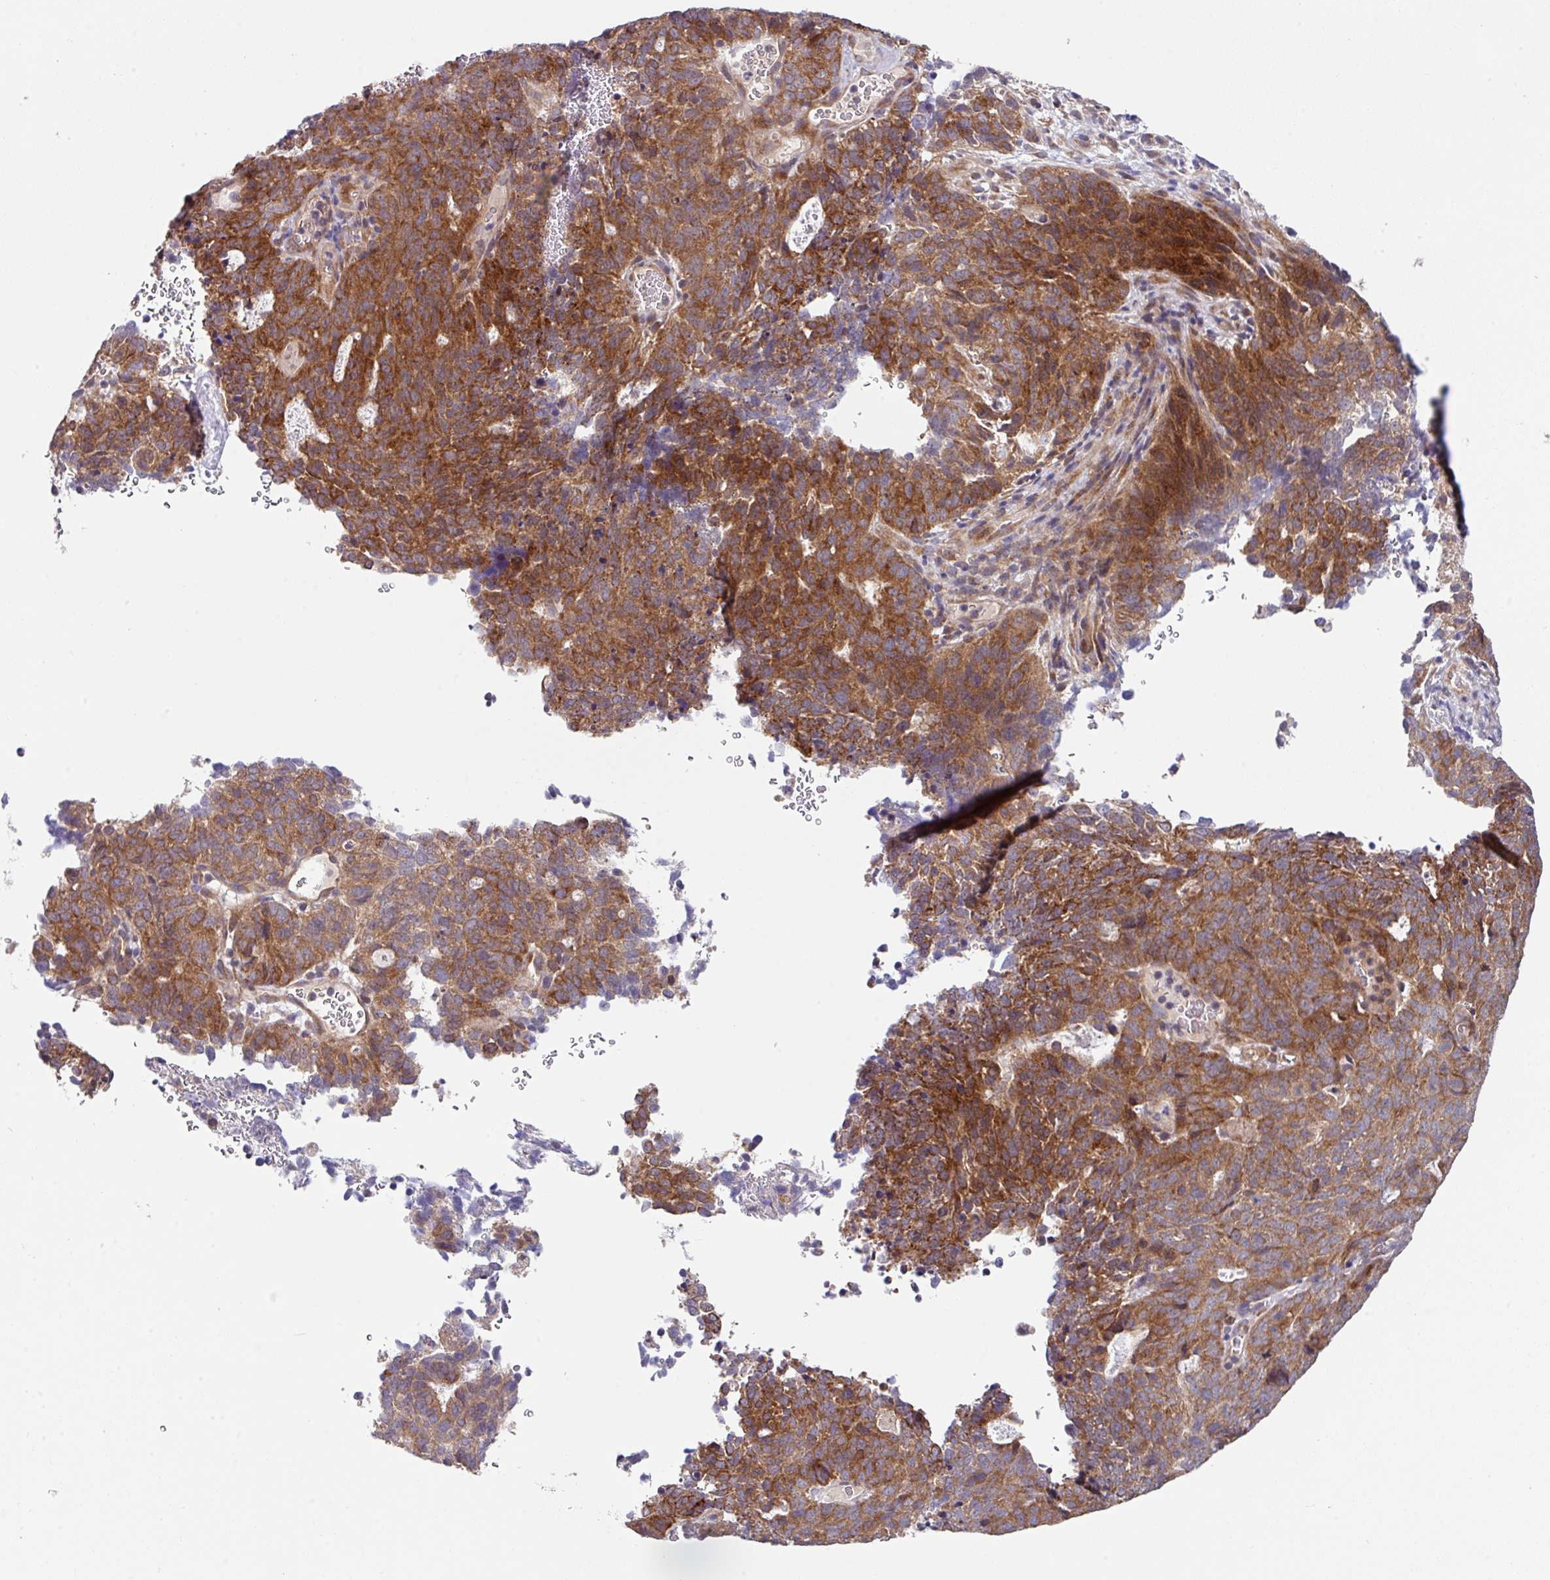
{"staining": {"intensity": "strong", "quantity": ">75%", "location": "cytoplasmic/membranous"}, "tissue": "cervical cancer", "cell_type": "Tumor cells", "image_type": "cancer", "snomed": [{"axis": "morphology", "description": "Adenocarcinoma, NOS"}, {"axis": "topography", "description": "Cervix"}], "caption": "Tumor cells reveal high levels of strong cytoplasmic/membranous positivity in about >75% of cells in human cervical cancer. Using DAB (brown) and hematoxylin (blue) stains, captured at high magnification using brightfield microscopy.", "gene": "EIF4B", "patient": {"sex": "female", "age": 38}}